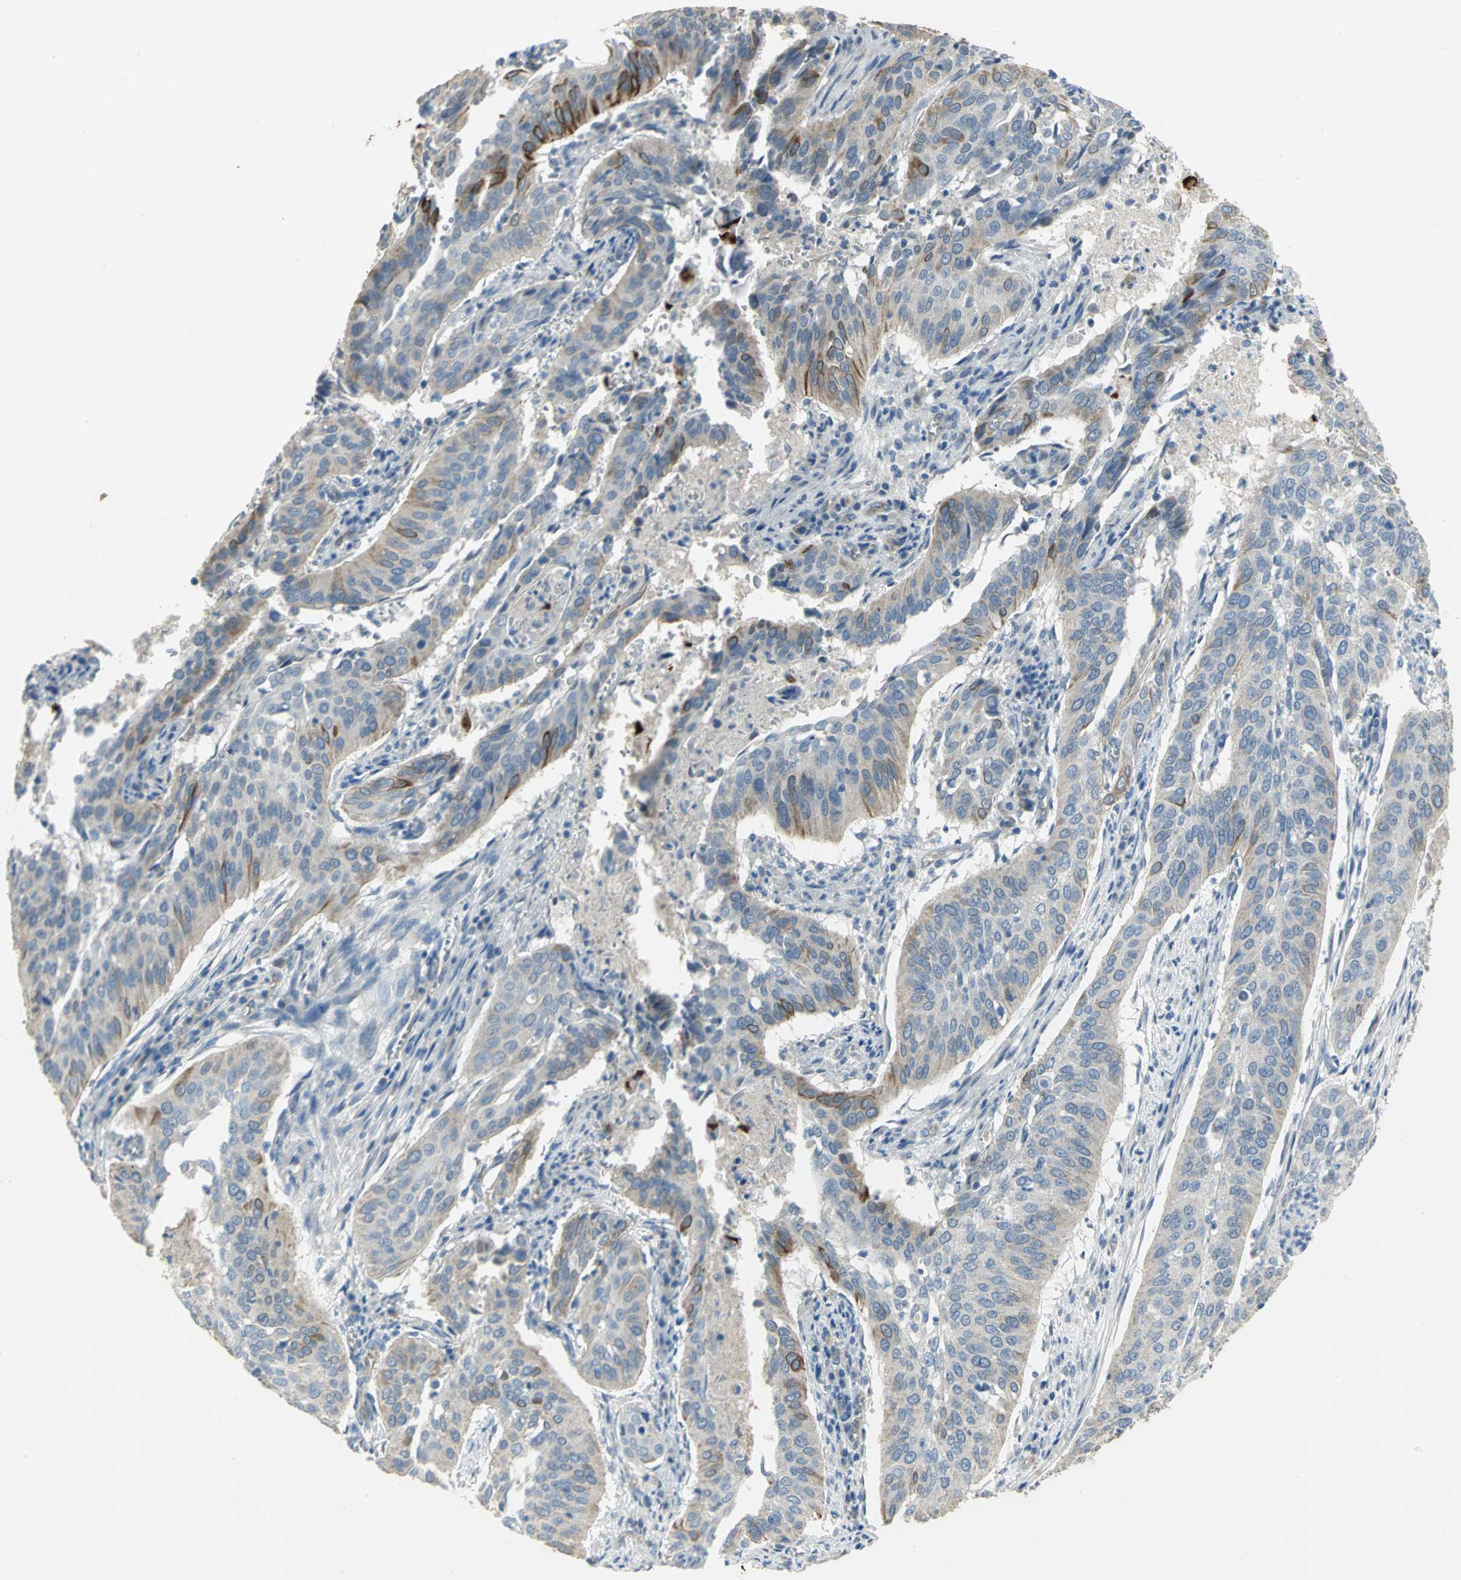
{"staining": {"intensity": "moderate", "quantity": "<25%", "location": "cytoplasmic/membranous"}, "tissue": "cervical cancer", "cell_type": "Tumor cells", "image_type": "cancer", "snomed": [{"axis": "morphology", "description": "Squamous cell carcinoma, NOS"}, {"axis": "topography", "description": "Cervix"}], "caption": "This image displays immunohistochemistry (IHC) staining of cervical squamous cell carcinoma, with low moderate cytoplasmic/membranous expression in approximately <25% of tumor cells.", "gene": "HTR1F", "patient": {"sex": "female", "age": 39}}